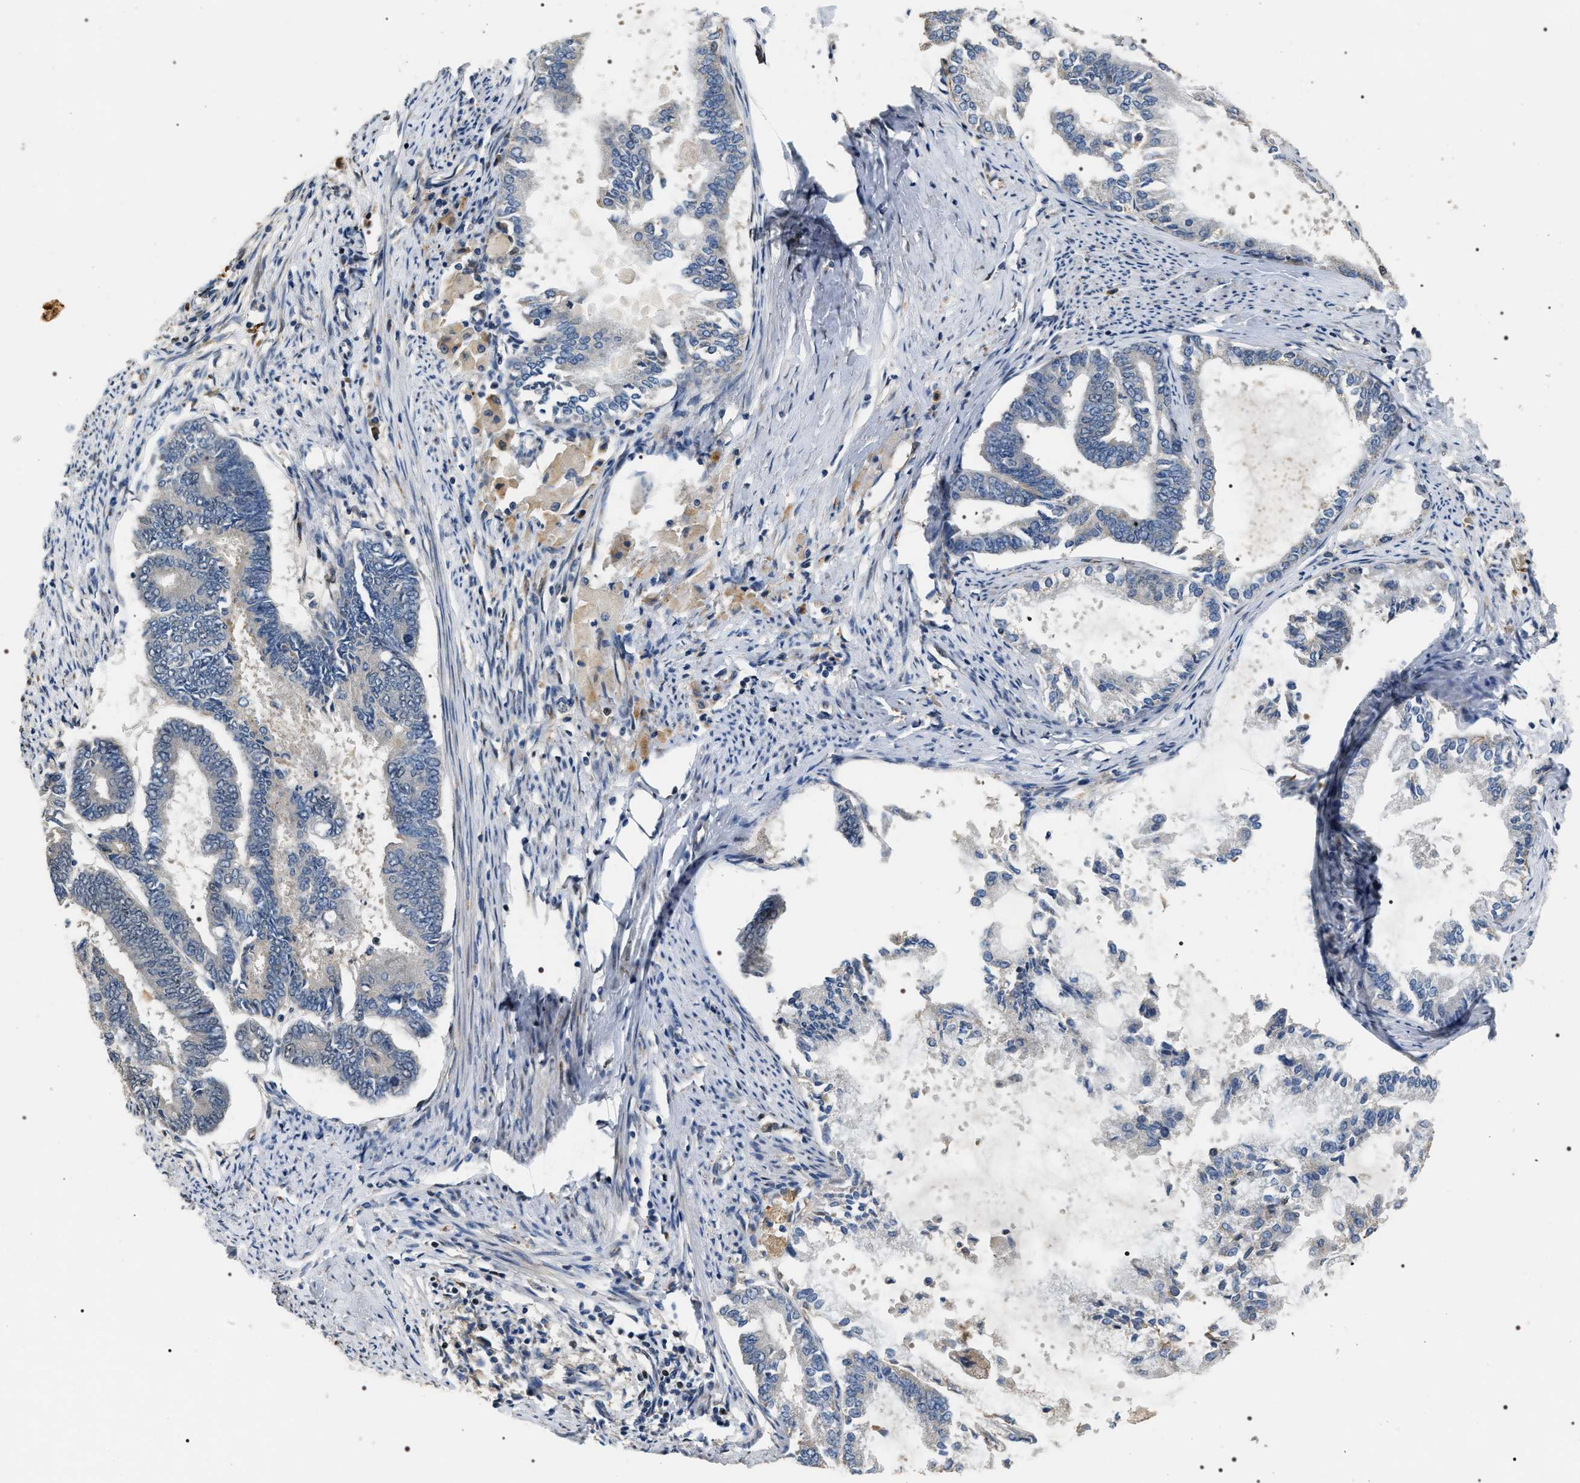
{"staining": {"intensity": "negative", "quantity": "none", "location": "none"}, "tissue": "endometrial cancer", "cell_type": "Tumor cells", "image_type": "cancer", "snomed": [{"axis": "morphology", "description": "Adenocarcinoma, NOS"}, {"axis": "topography", "description": "Endometrium"}], "caption": "A photomicrograph of endometrial cancer (adenocarcinoma) stained for a protein displays no brown staining in tumor cells.", "gene": "C7orf25", "patient": {"sex": "female", "age": 86}}